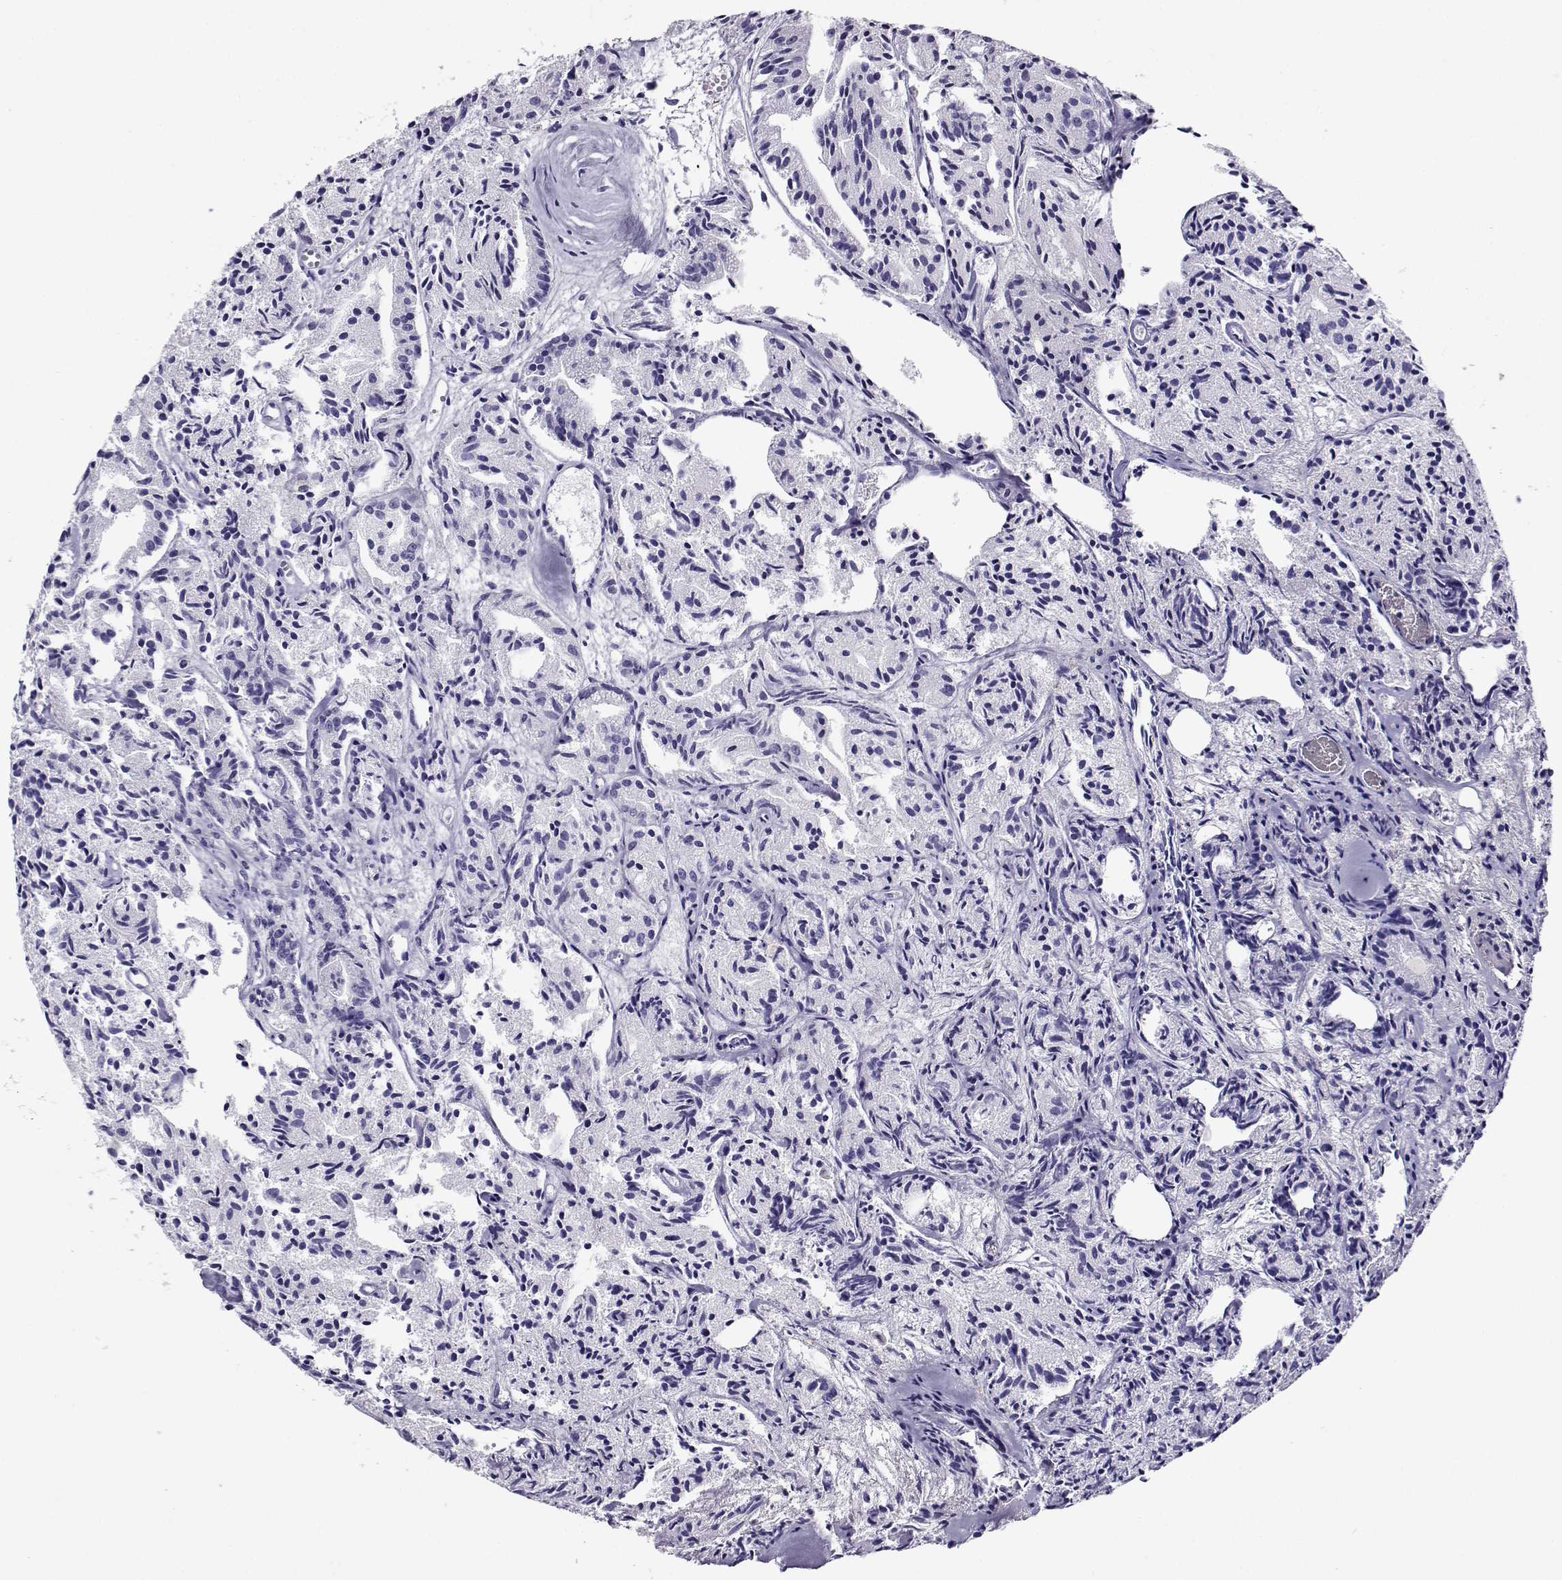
{"staining": {"intensity": "negative", "quantity": "none", "location": "none"}, "tissue": "prostate cancer", "cell_type": "Tumor cells", "image_type": "cancer", "snomed": [{"axis": "morphology", "description": "Adenocarcinoma, Medium grade"}, {"axis": "topography", "description": "Prostate"}], "caption": "Protein analysis of prostate cancer (medium-grade adenocarcinoma) reveals no significant staining in tumor cells.", "gene": "RHOXF2", "patient": {"sex": "male", "age": 74}}